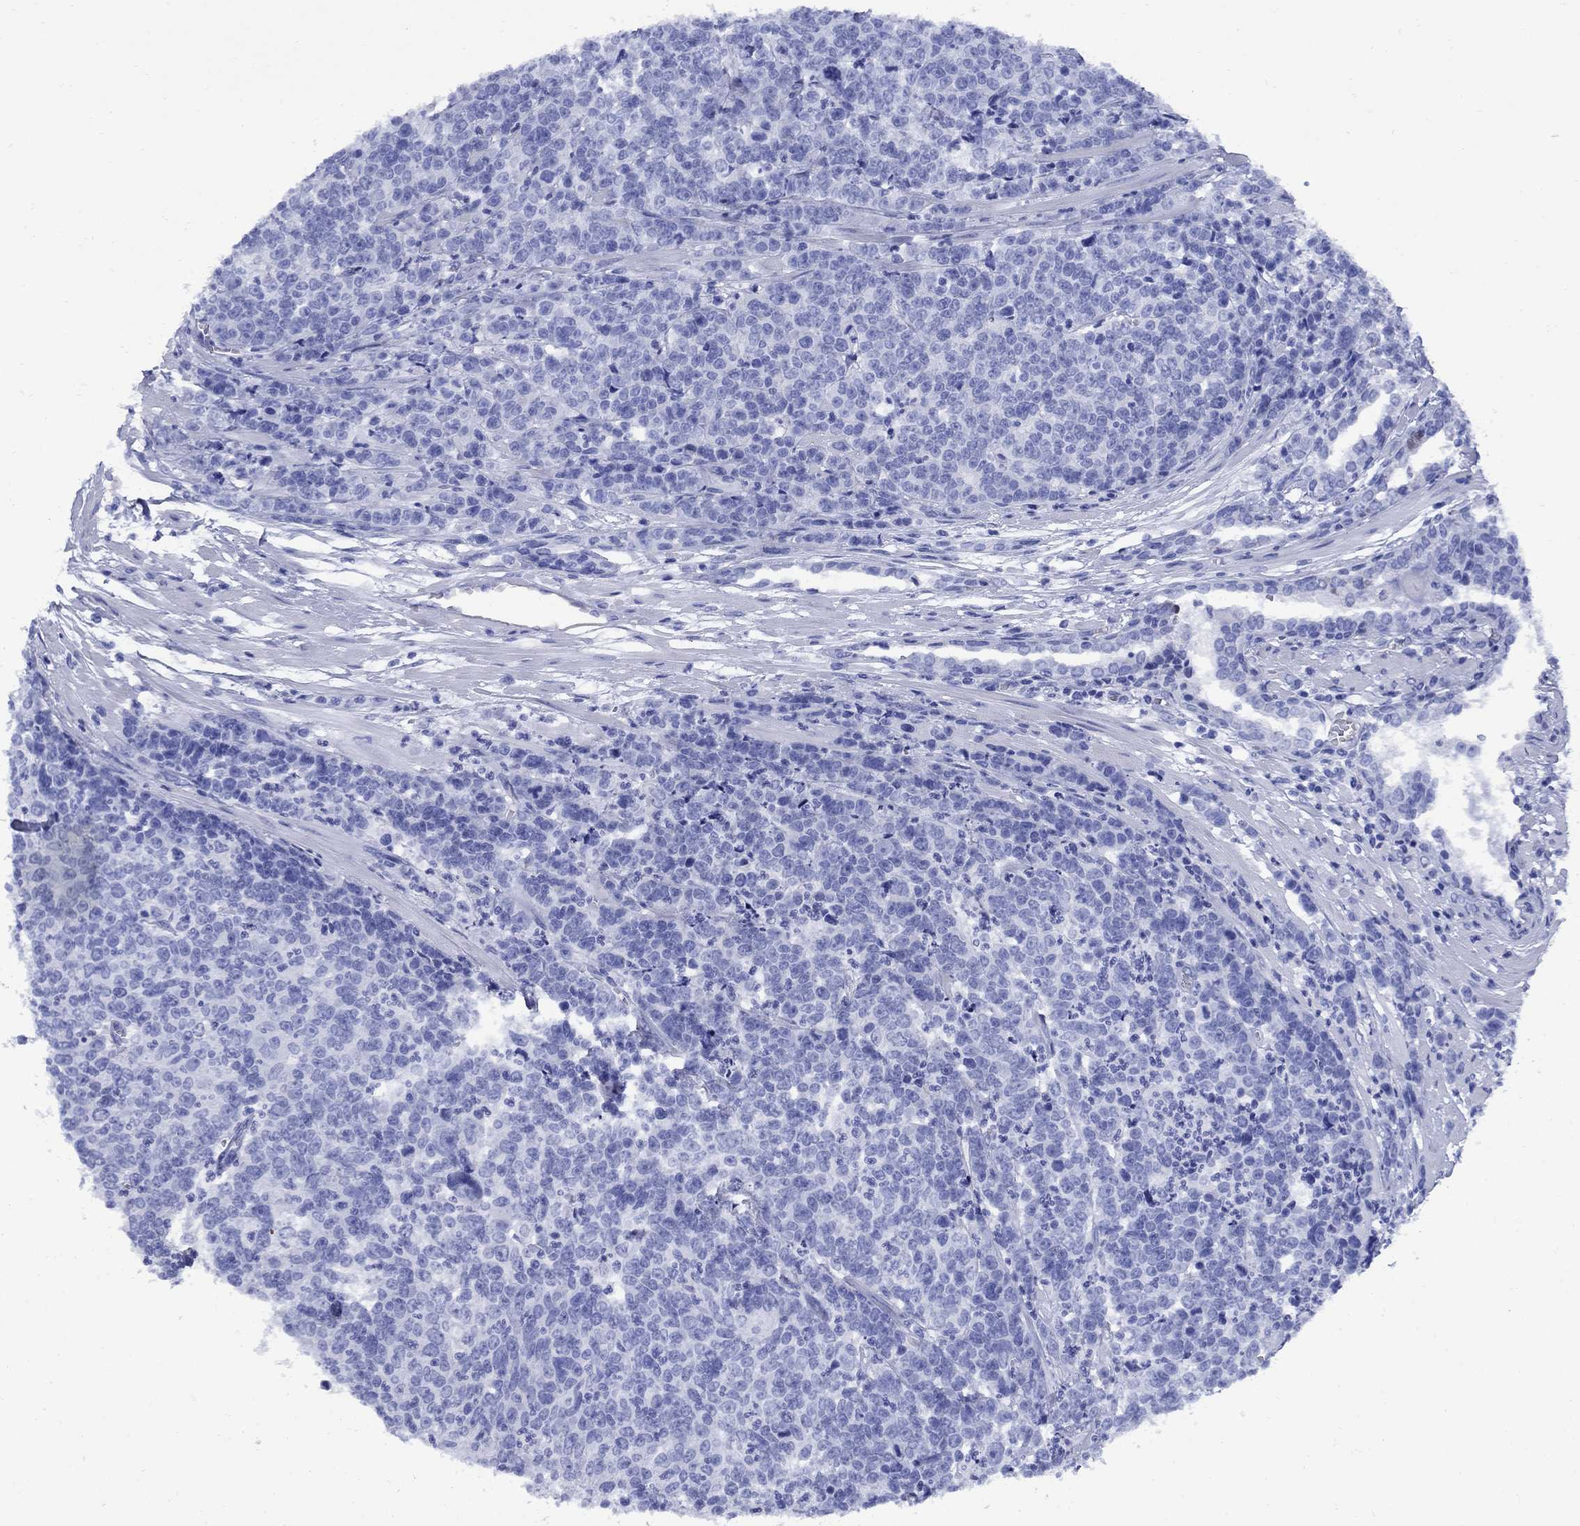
{"staining": {"intensity": "negative", "quantity": "none", "location": "none"}, "tissue": "prostate cancer", "cell_type": "Tumor cells", "image_type": "cancer", "snomed": [{"axis": "morphology", "description": "Adenocarcinoma, NOS"}, {"axis": "topography", "description": "Prostate"}], "caption": "Immunohistochemistry photomicrograph of neoplastic tissue: human prostate cancer (adenocarcinoma) stained with DAB demonstrates no significant protein staining in tumor cells.", "gene": "SMCP", "patient": {"sex": "male", "age": 67}}